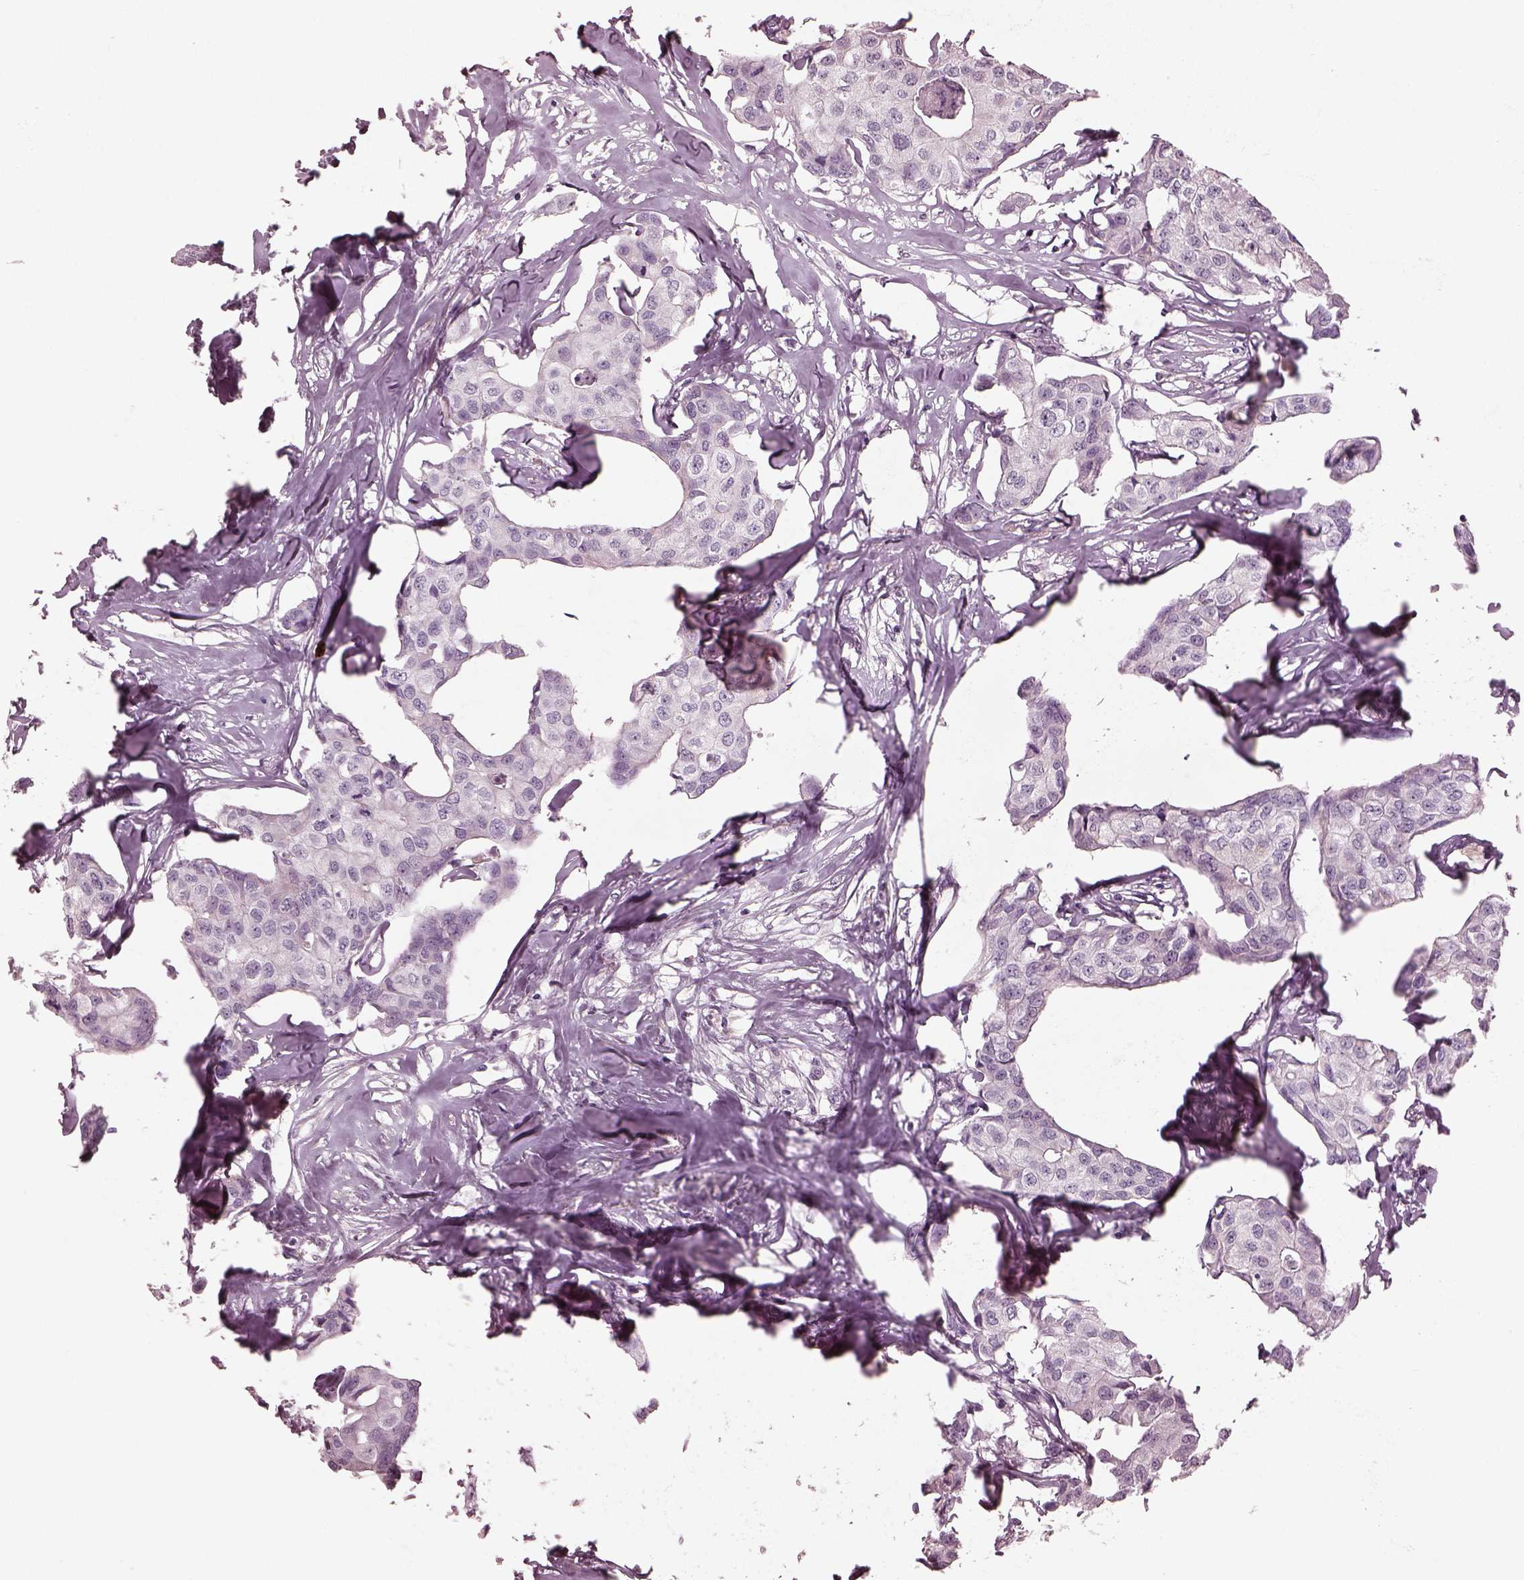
{"staining": {"intensity": "negative", "quantity": "none", "location": "none"}, "tissue": "breast cancer", "cell_type": "Tumor cells", "image_type": "cancer", "snomed": [{"axis": "morphology", "description": "Duct carcinoma"}, {"axis": "topography", "description": "Breast"}], "caption": "A photomicrograph of human infiltrating ductal carcinoma (breast) is negative for staining in tumor cells.", "gene": "MIA", "patient": {"sex": "female", "age": 80}}